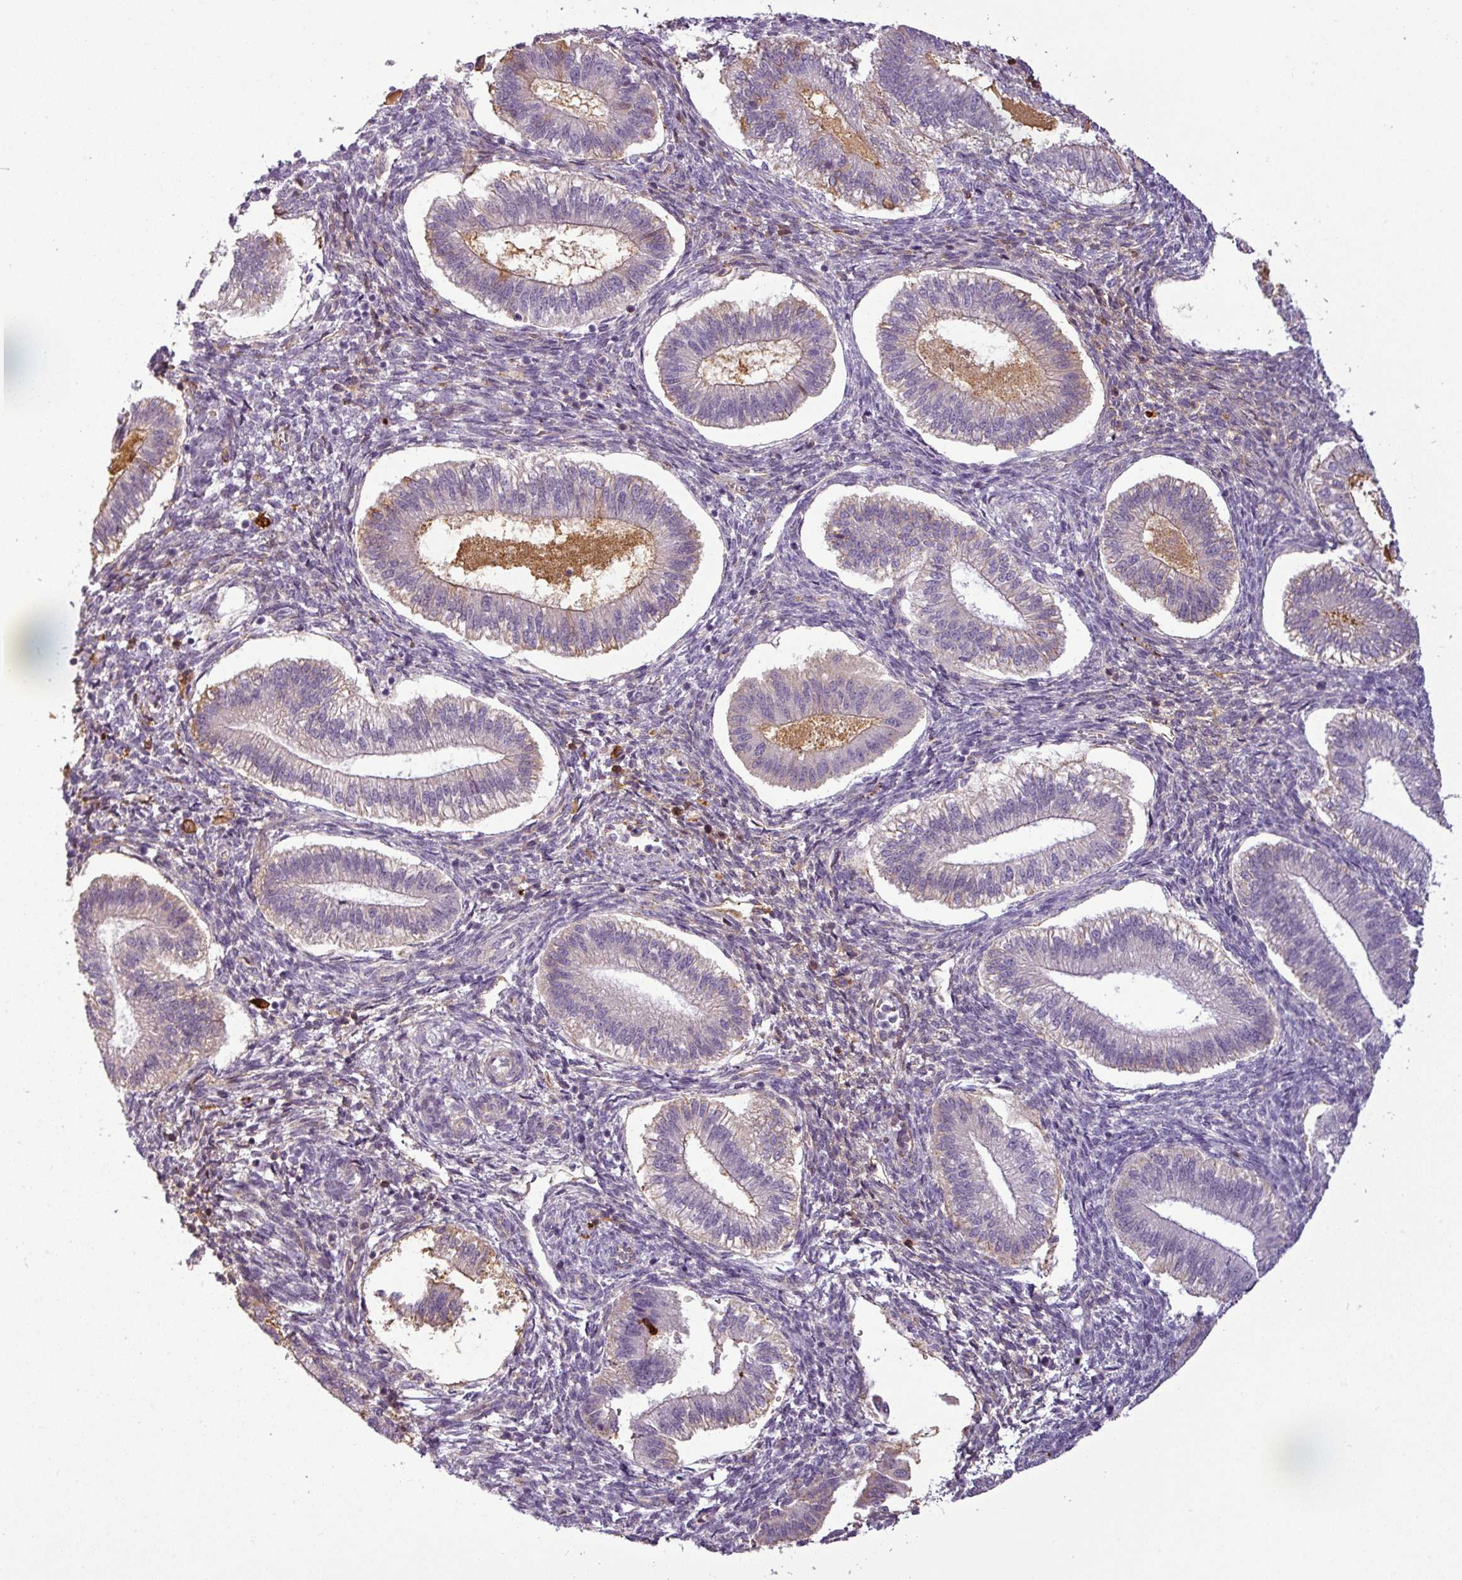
{"staining": {"intensity": "negative", "quantity": "none", "location": "none"}, "tissue": "endometrium", "cell_type": "Cells in endometrial stroma", "image_type": "normal", "snomed": [{"axis": "morphology", "description": "Normal tissue, NOS"}, {"axis": "topography", "description": "Endometrium"}], "caption": "Immunohistochemical staining of unremarkable endometrium reveals no significant positivity in cells in endometrial stroma. Brightfield microscopy of IHC stained with DAB (brown) and hematoxylin (blue), captured at high magnification.", "gene": "APOC1", "patient": {"sex": "female", "age": 25}}